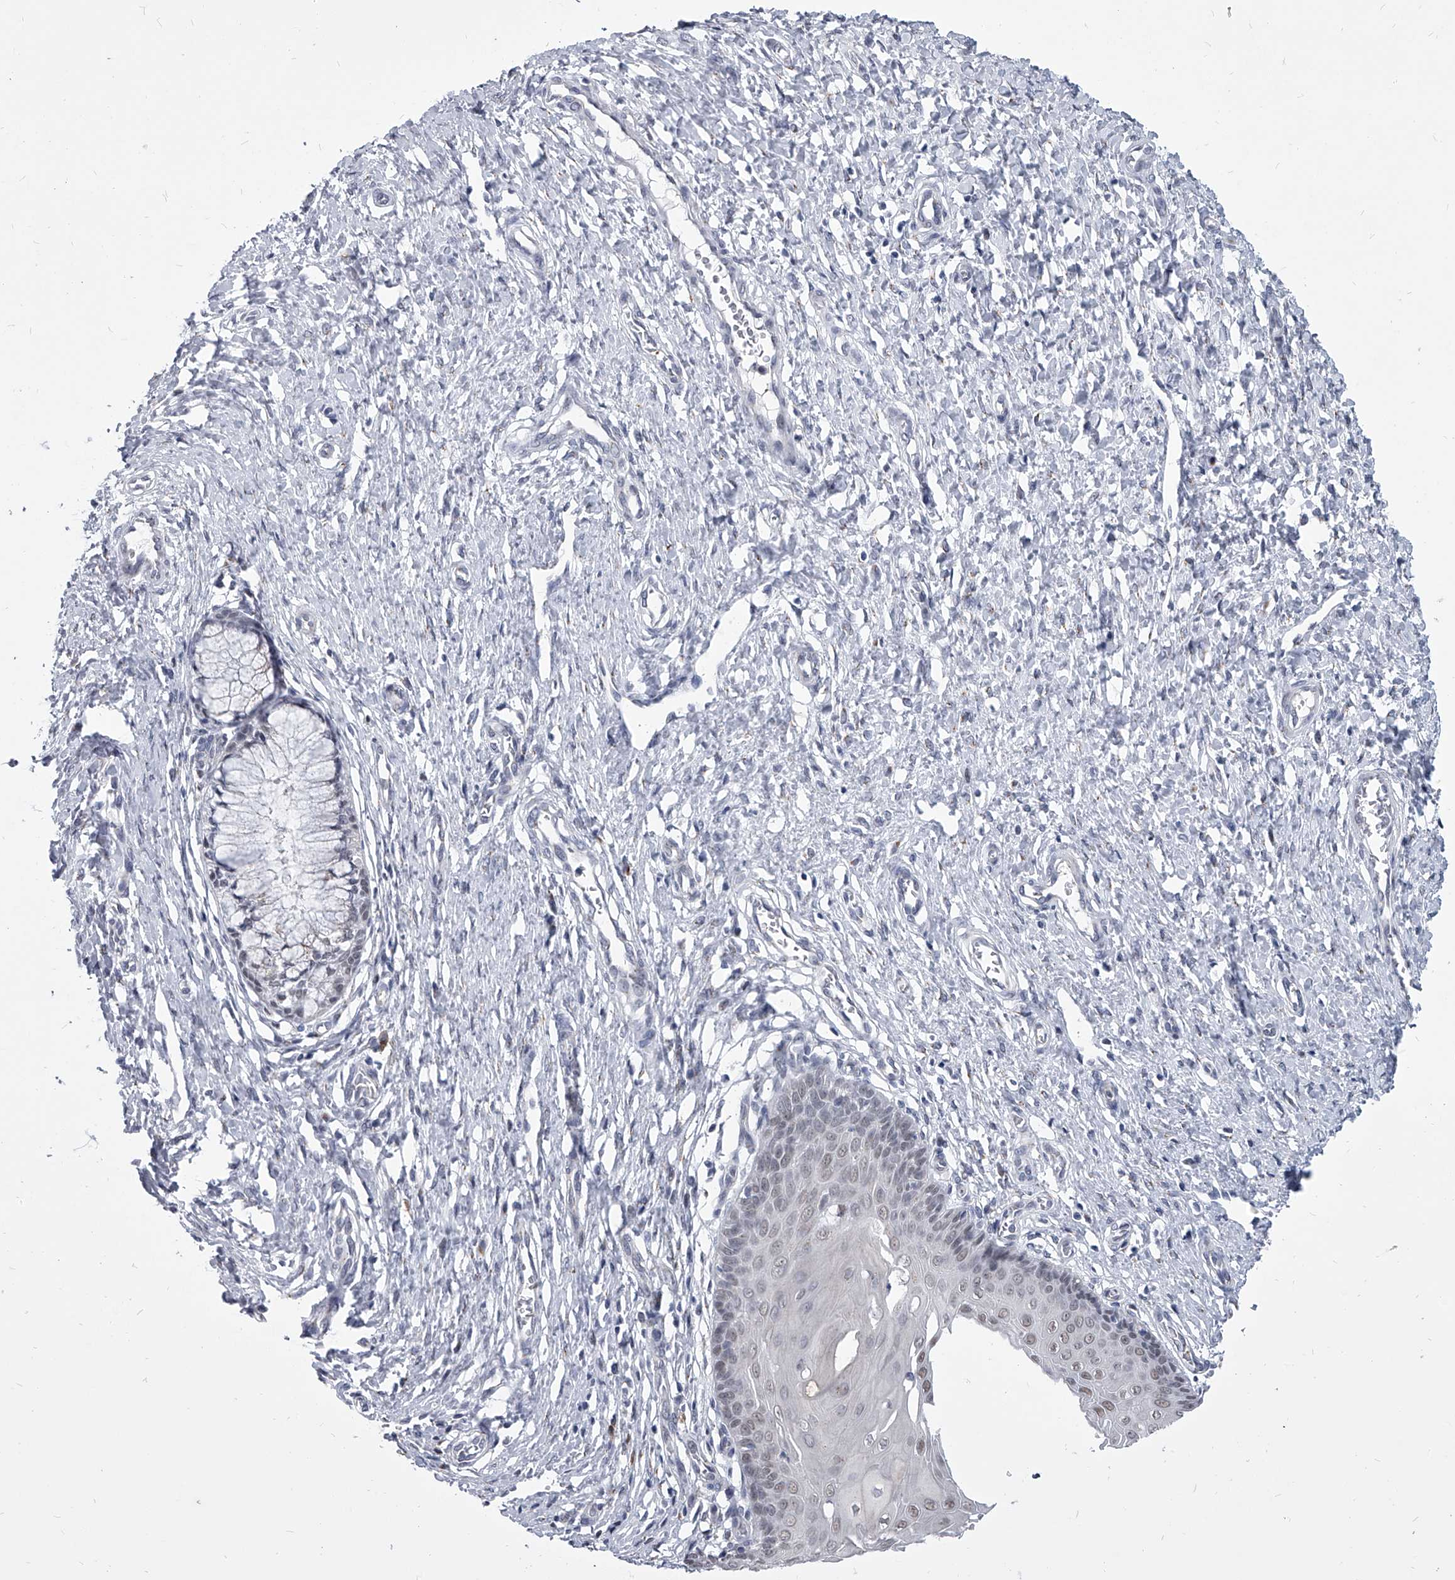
{"staining": {"intensity": "negative", "quantity": "none", "location": "none"}, "tissue": "cervix", "cell_type": "Glandular cells", "image_type": "normal", "snomed": [{"axis": "morphology", "description": "Normal tissue, NOS"}, {"axis": "topography", "description": "Cervix"}], "caption": "DAB immunohistochemical staining of benign cervix demonstrates no significant staining in glandular cells.", "gene": "EVA1C", "patient": {"sex": "female", "age": 55}}